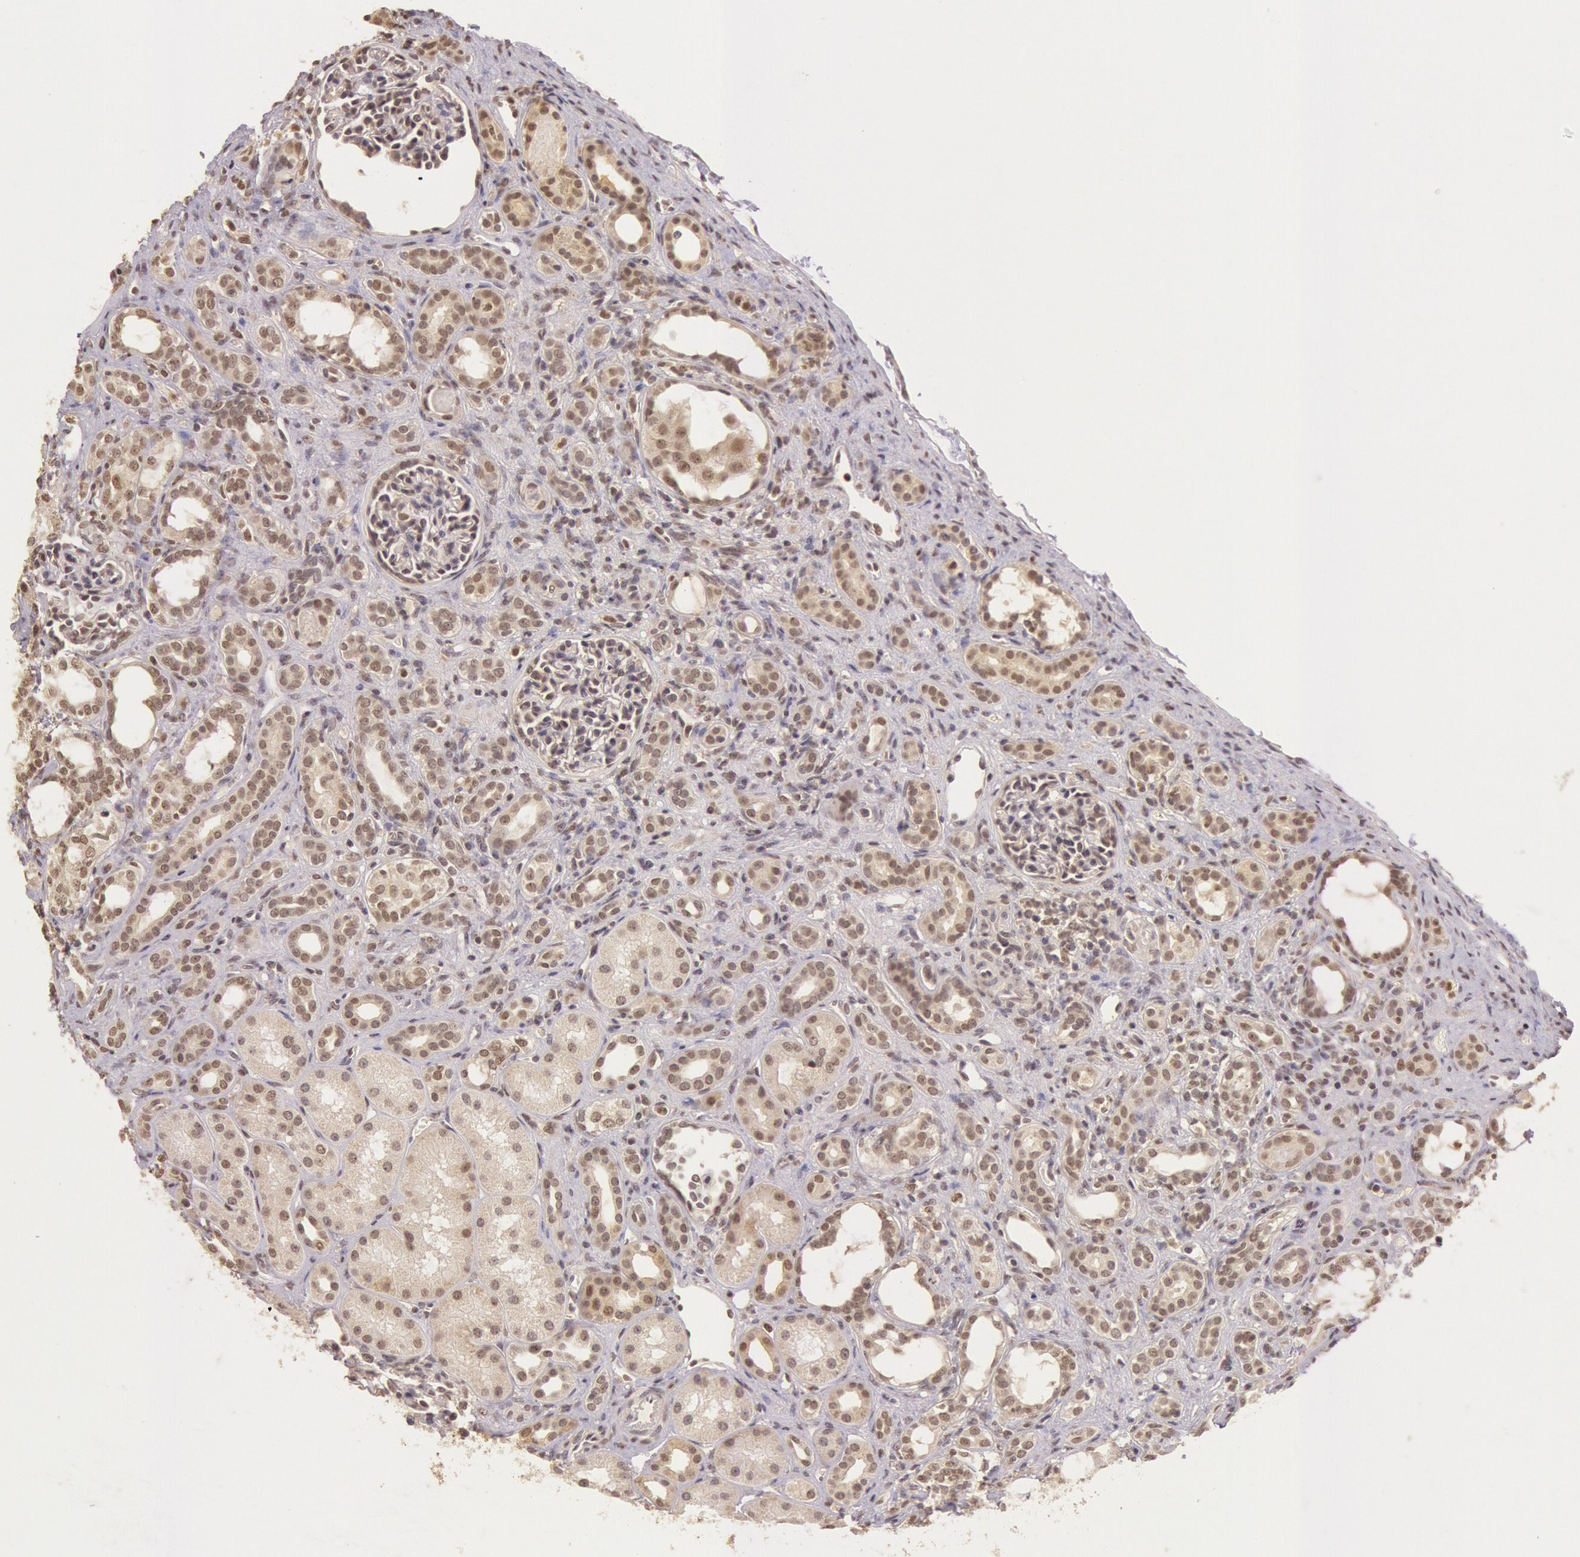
{"staining": {"intensity": "moderate", "quantity": "25%-75%", "location": "cytoplasmic/membranous,nuclear"}, "tissue": "kidney", "cell_type": "Cells in glomeruli", "image_type": "normal", "snomed": [{"axis": "morphology", "description": "Normal tissue, NOS"}, {"axis": "topography", "description": "Kidney"}], "caption": "IHC image of unremarkable kidney stained for a protein (brown), which shows medium levels of moderate cytoplasmic/membranous,nuclear positivity in approximately 25%-75% of cells in glomeruli.", "gene": "RTL10", "patient": {"sex": "male", "age": 7}}